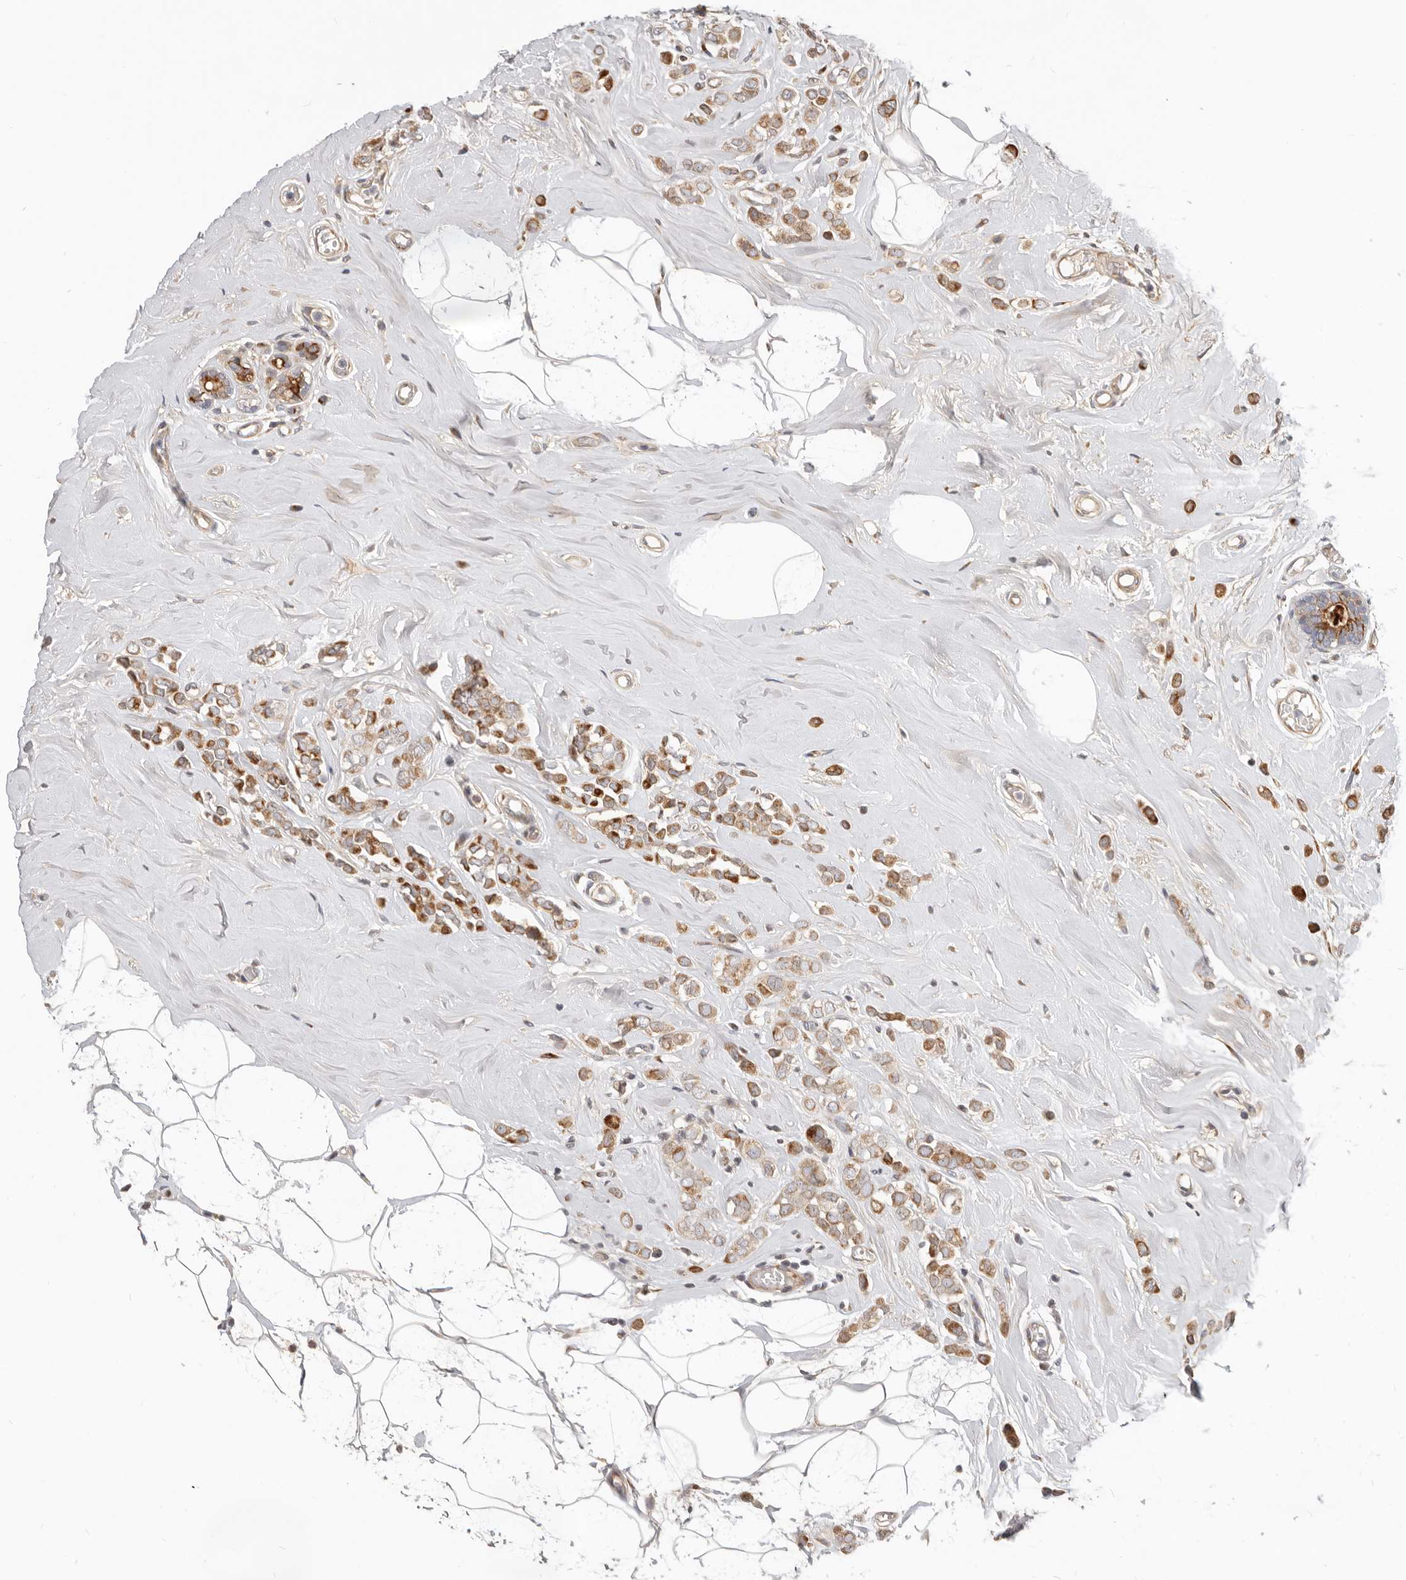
{"staining": {"intensity": "moderate", "quantity": ">75%", "location": "cytoplasmic/membranous"}, "tissue": "breast cancer", "cell_type": "Tumor cells", "image_type": "cancer", "snomed": [{"axis": "morphology", "description": "Lobular carcinoma"}, {"axis": "topography", "description": "Breast"}], "caption": "Breast cancer stained for a protein shows moderate cytoplasmic/membranous positivity in tumor cells.", "gene": "NPY4R", "patient": {"sex": "female", "age": 47}}